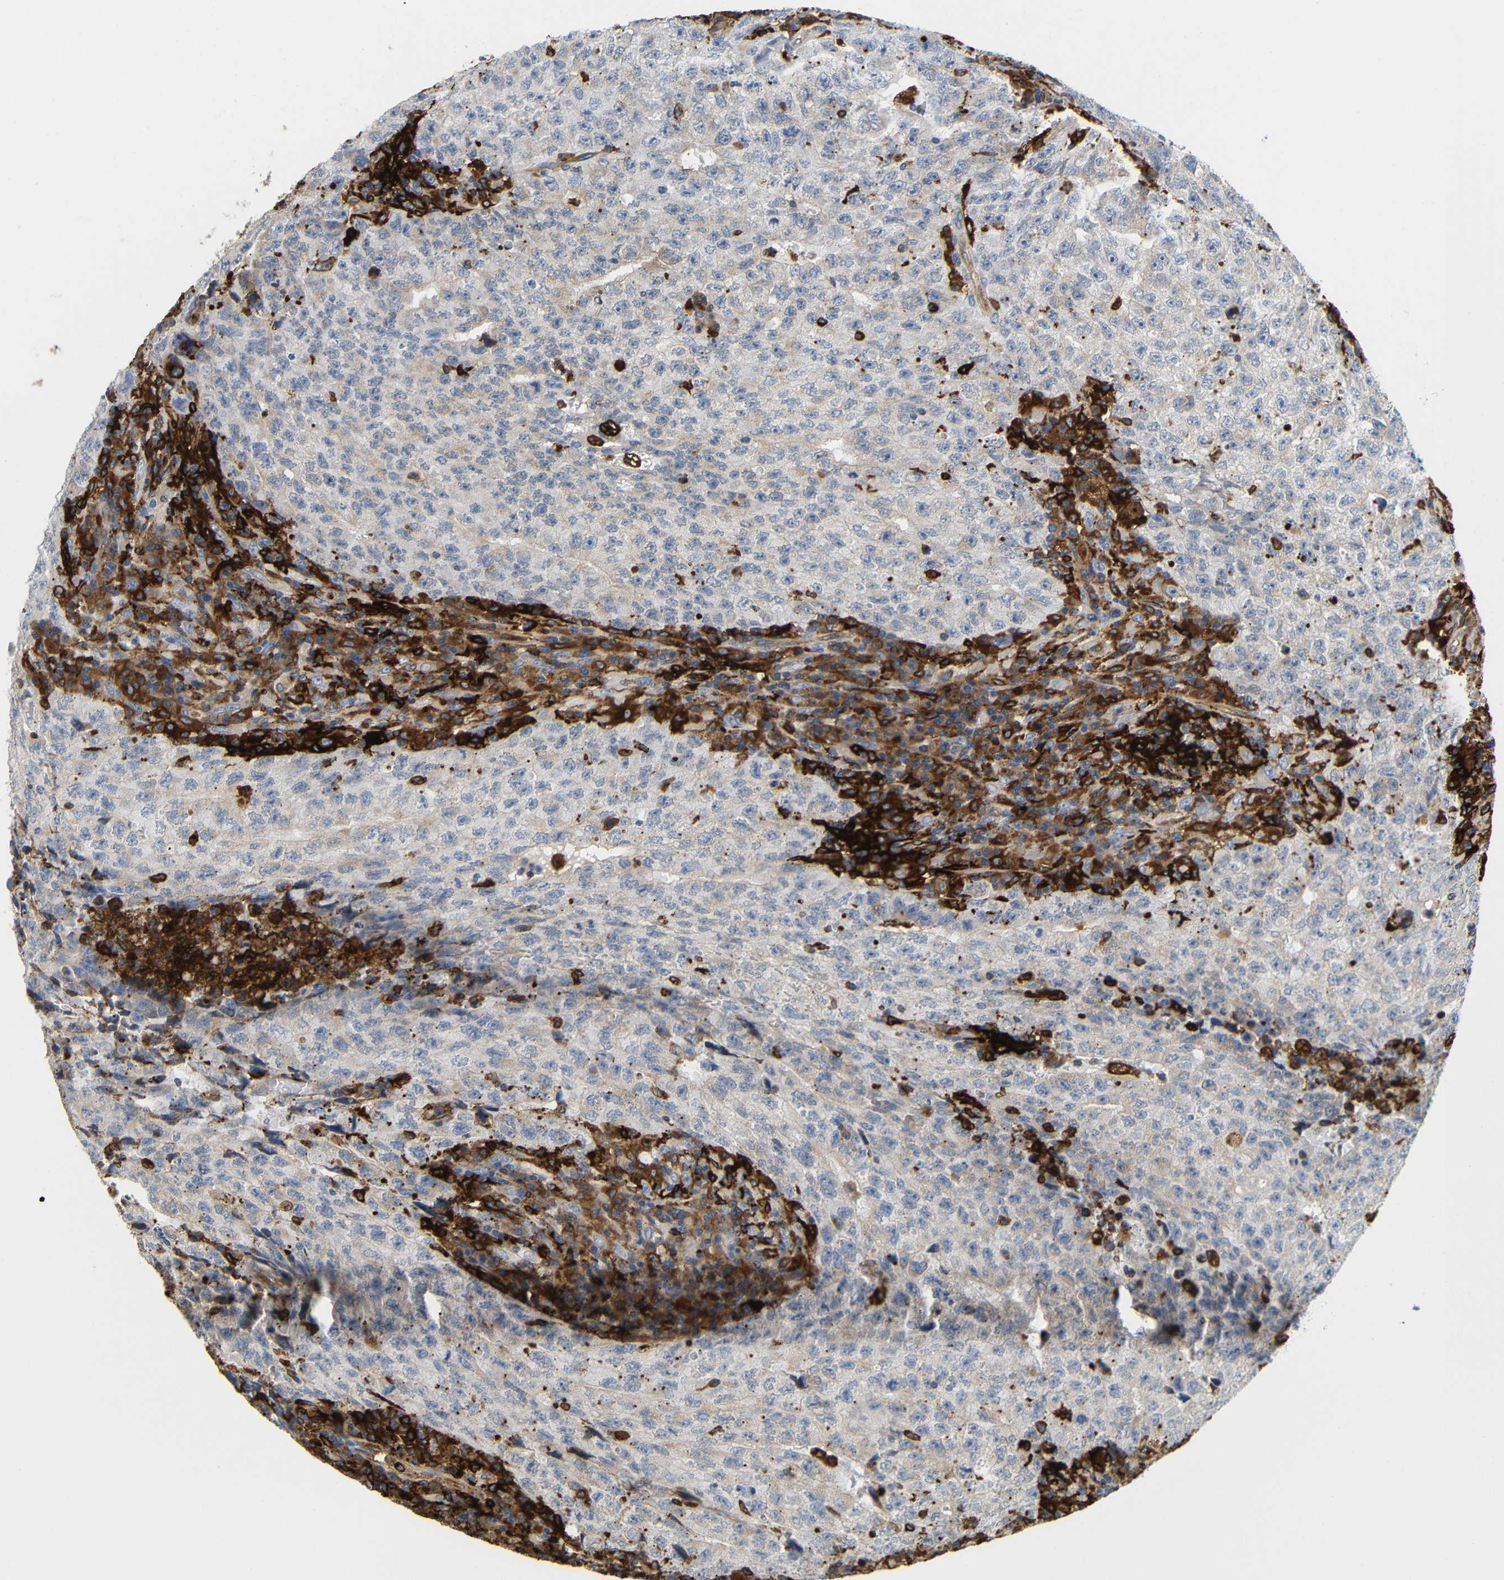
{"staining": {"intensity": "weak", "quantity": "25%-75%", "location": "cytoplasmic/membranous"}, "tissue": "testis cancer", "cell_type": "Tumor cells", "image_type": "cancer", "snomed": [{"axis": "morphology", "description": "Necrosis, NOS"}, {"axis": "morphology", "description": "Carcinoma, Embryonal, NOS"}, {"axis": "topography", "description": "Testis"}], "caption": "A brown stain labels weak cytoplasmic/membranous positivity of a protein in testis cancer (embryonal carcinoma) tumor cells. (IHC, brightfield microscopy, high magnification).", "gene": "HLA-DQB1", "patient": {"sex": "male", "age": 19}}